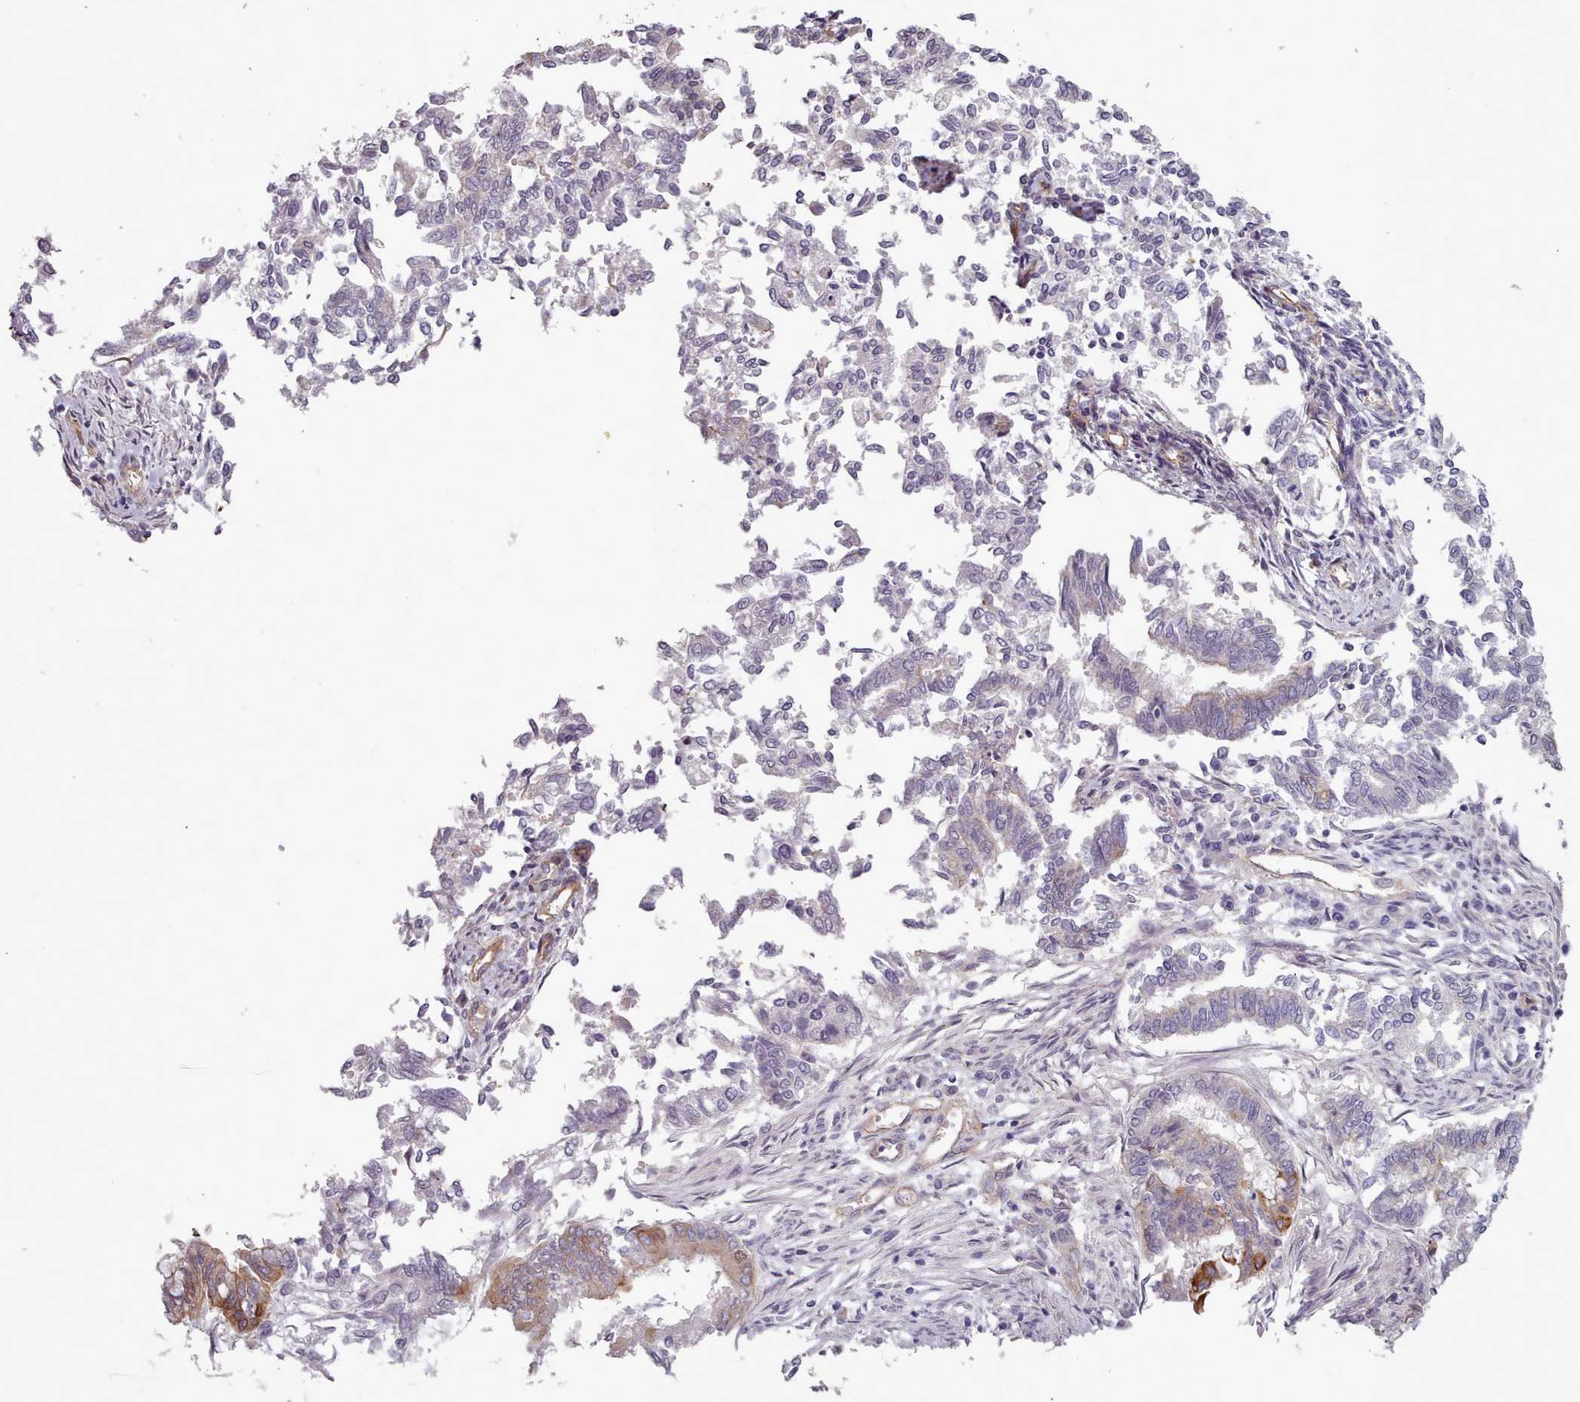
{"staining": {"intensity": "moderate", "quantity": "<25%", "location": "cytoplasmic/membranous"}, "tissue": "endometrial cancer", "cell_type": "Tumor cells", "image_type": "cancer", "snomed": [{"axis": "morphology", "description": "Adenocarcinoma, NOS"}, {"axis": "topography", "description": "Endometrium"}], "caption": "IHC of human adenocarcinoma (endometrial) exhibits low levels of moderate cytoplasmic/membranous expression in approximately <25% of tumor cells.", "gene": "PLD4", "patient": {"sex": "female", "age": 79}}